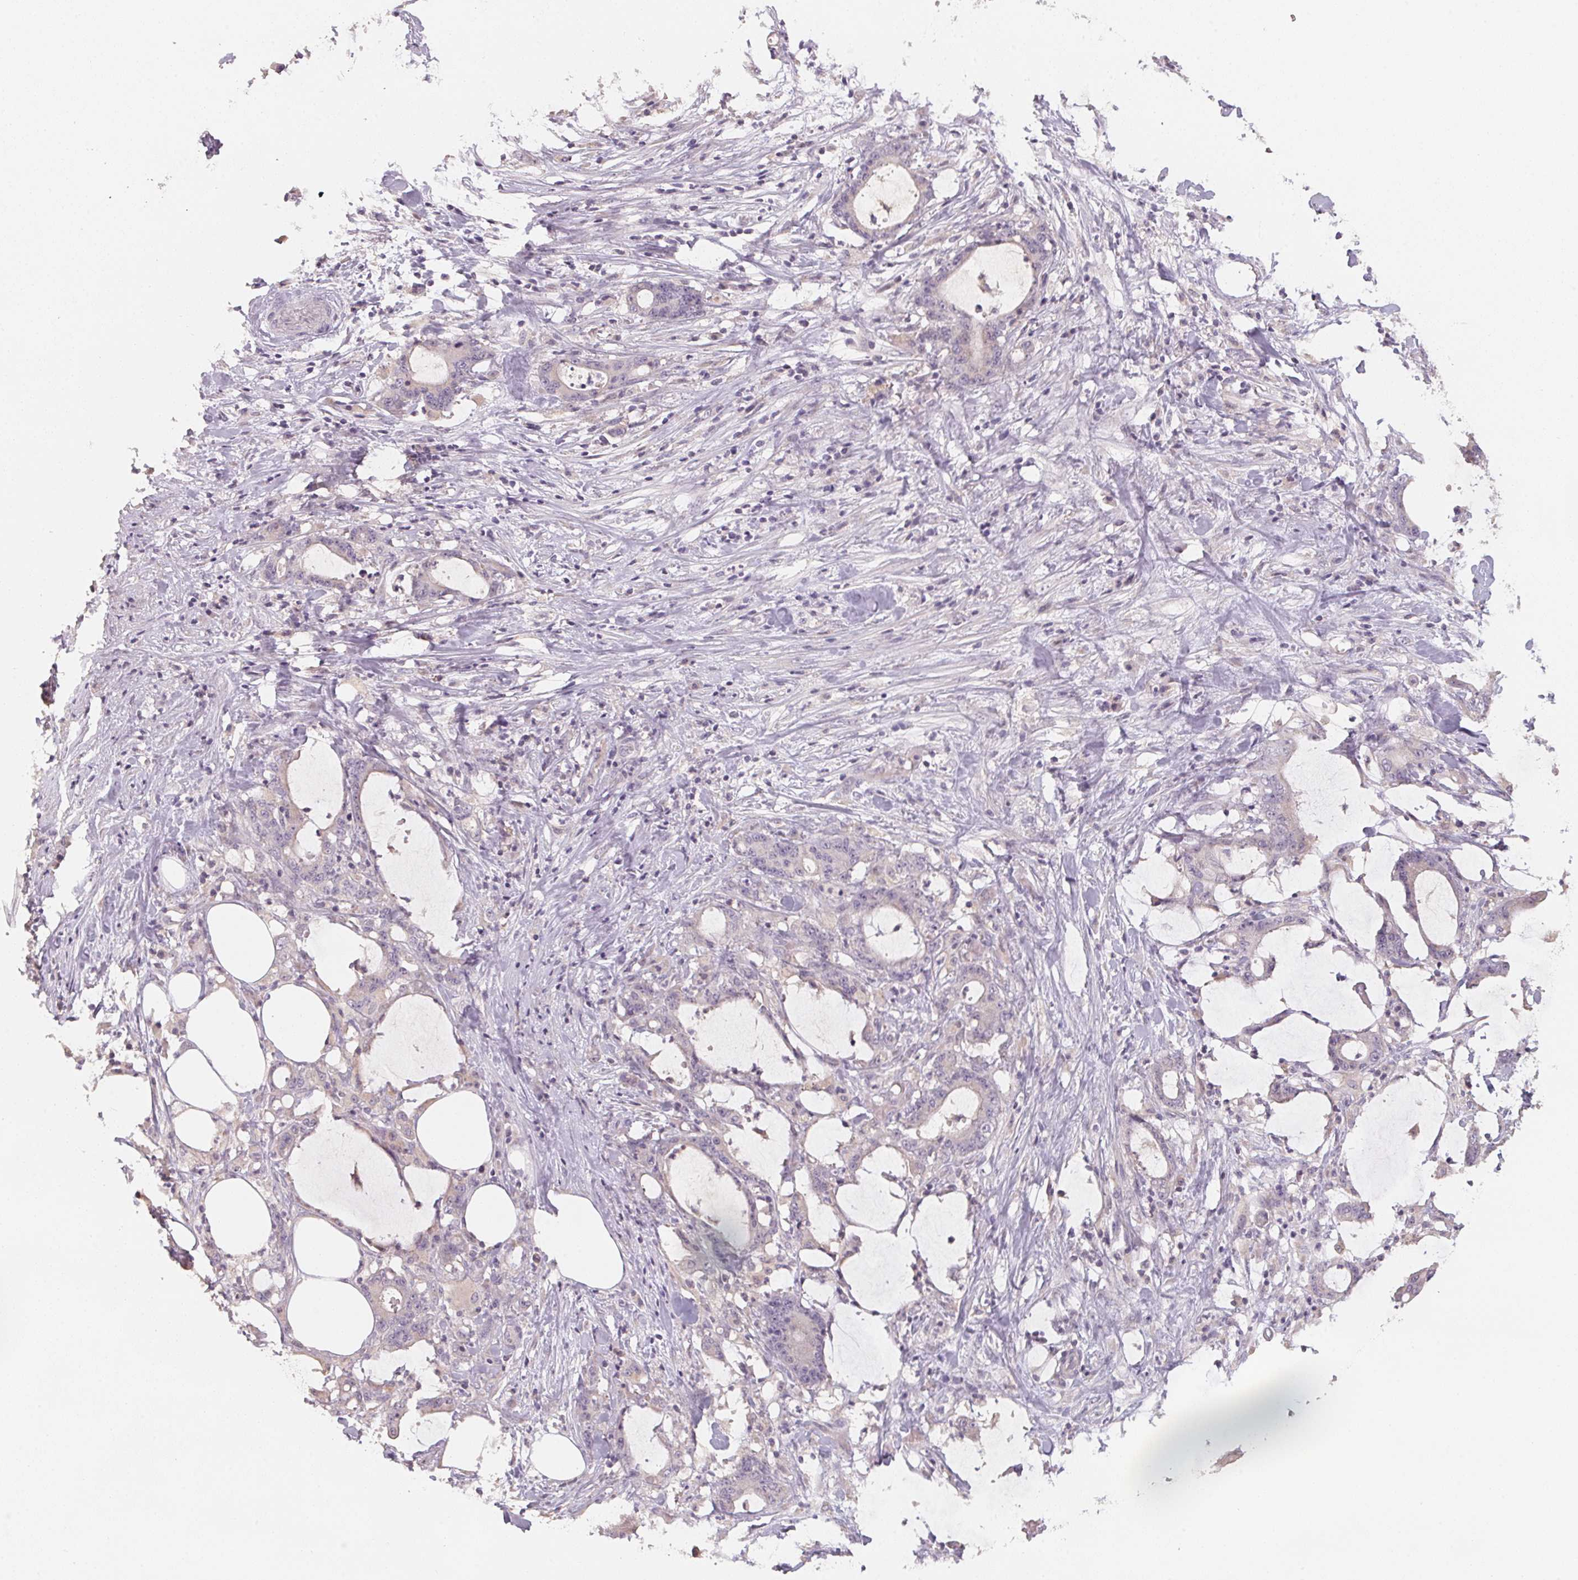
{"staining": {"intensity": "negative", "quantity": "none", "location": "none"}, "tissue": "stomach cancer", "cell_type": "Tumor cells", "image_type": "cancer", "snomed": [{"axis": "morphology", "description": "Adenocarcinoma, NOS"}, {"axis": "topography", "description": "Stomach, upper"}], "caption": "This is an immunohistochemistry histopathology image of human adenocarcinoma (stomach). There is no positivity in tumor cells.", "gene": "TREH", "patient": {"sex": "male", "age": 68}}